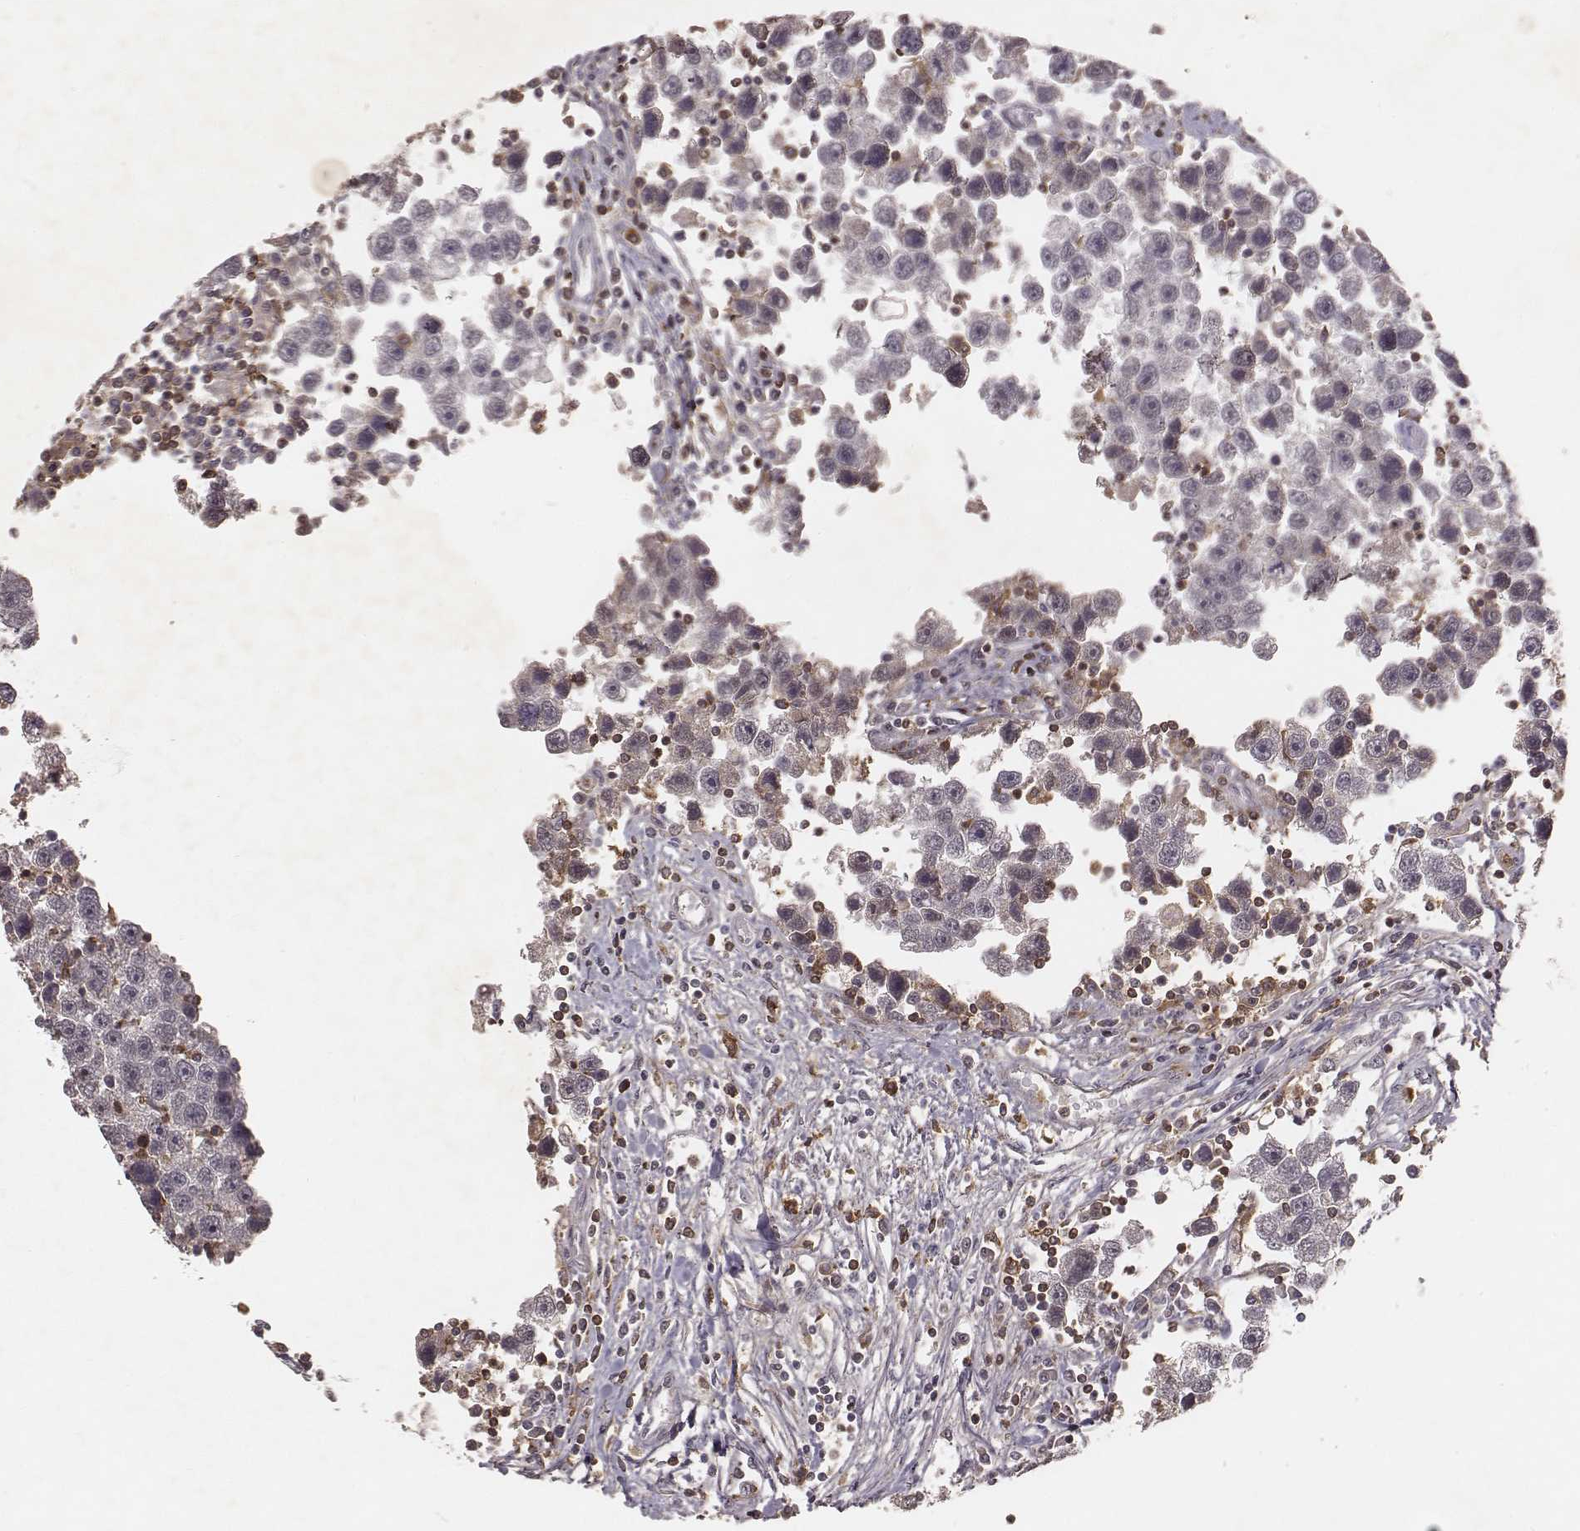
{"staining": {"intensity": "negative", "quantity": "none", "location": "none"}, "tissue": "testis cancer", "cell_type": "Tumor cells", "image_type": "cancer", "snomed": [{"axis": "morphology", "description": "Seminoma, NOS"}, {"axis": "topography", "description": "Testis"}], "caption": "Tumor cells show no significant positivity in testis seminoma.", "gene": "PILRA", "patient": {"sex": "male", "age": 30}}